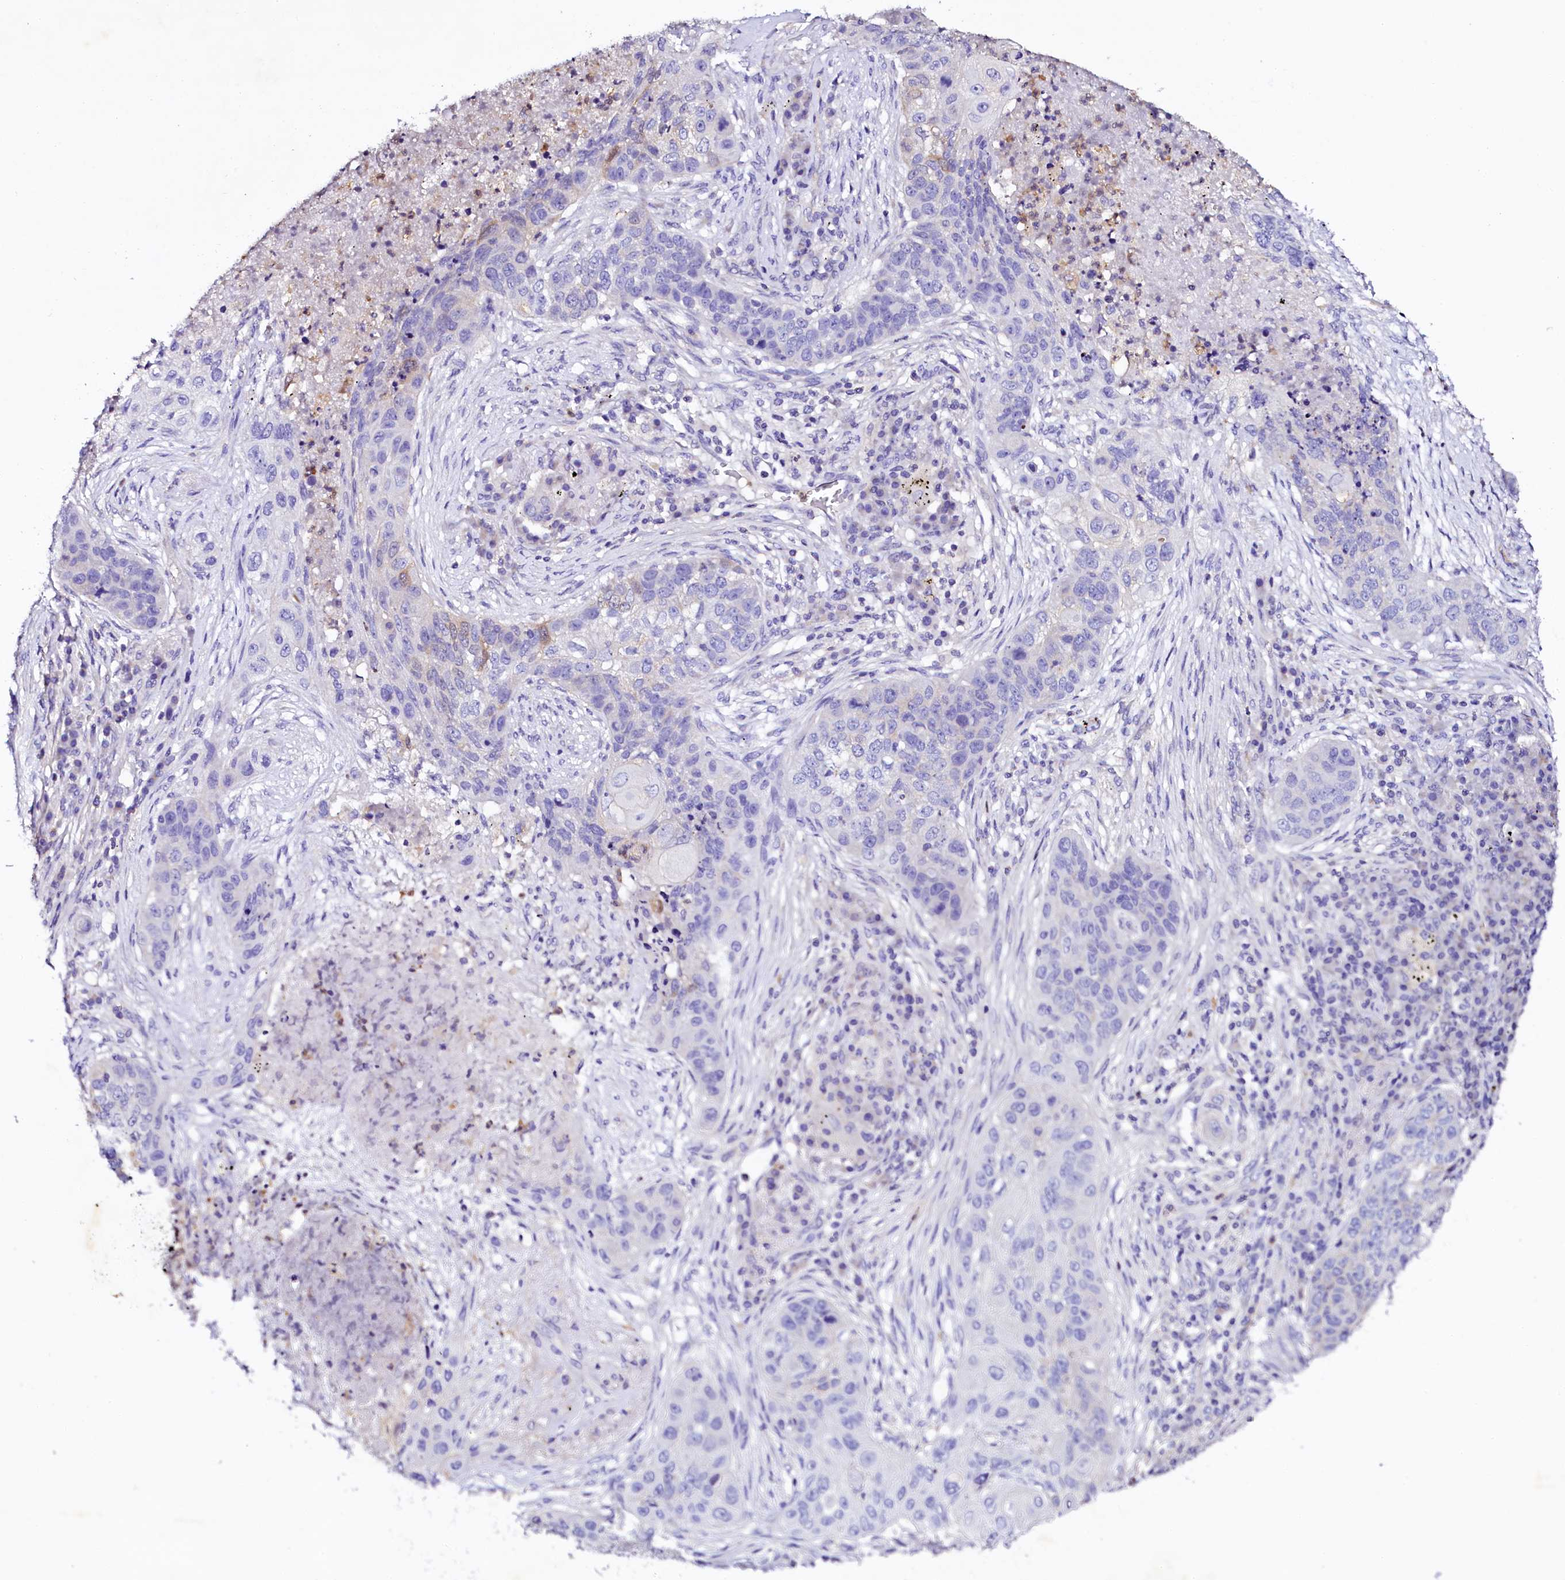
{"staining": {"intensity": "negative", "quantity": "none", "location": "none"}, "tissue": "lung cancer", "cell_type": "Tumor cells", "image_type": "cancer", "snomed": [{"axis": "morphology", "description": "Squamous cell carcinoma, NOS"}, {"axis": "topography", "description": "Lung"}], "caption": "High magnification brightfield microscopy of lung squamous cell carcinoma stained with DAB (brown) and counterstained with hematoxylin (blue): tumor cells show no significant expression.", "gene": "NAA16", "patient": {"sex": "female", "age": 63}}